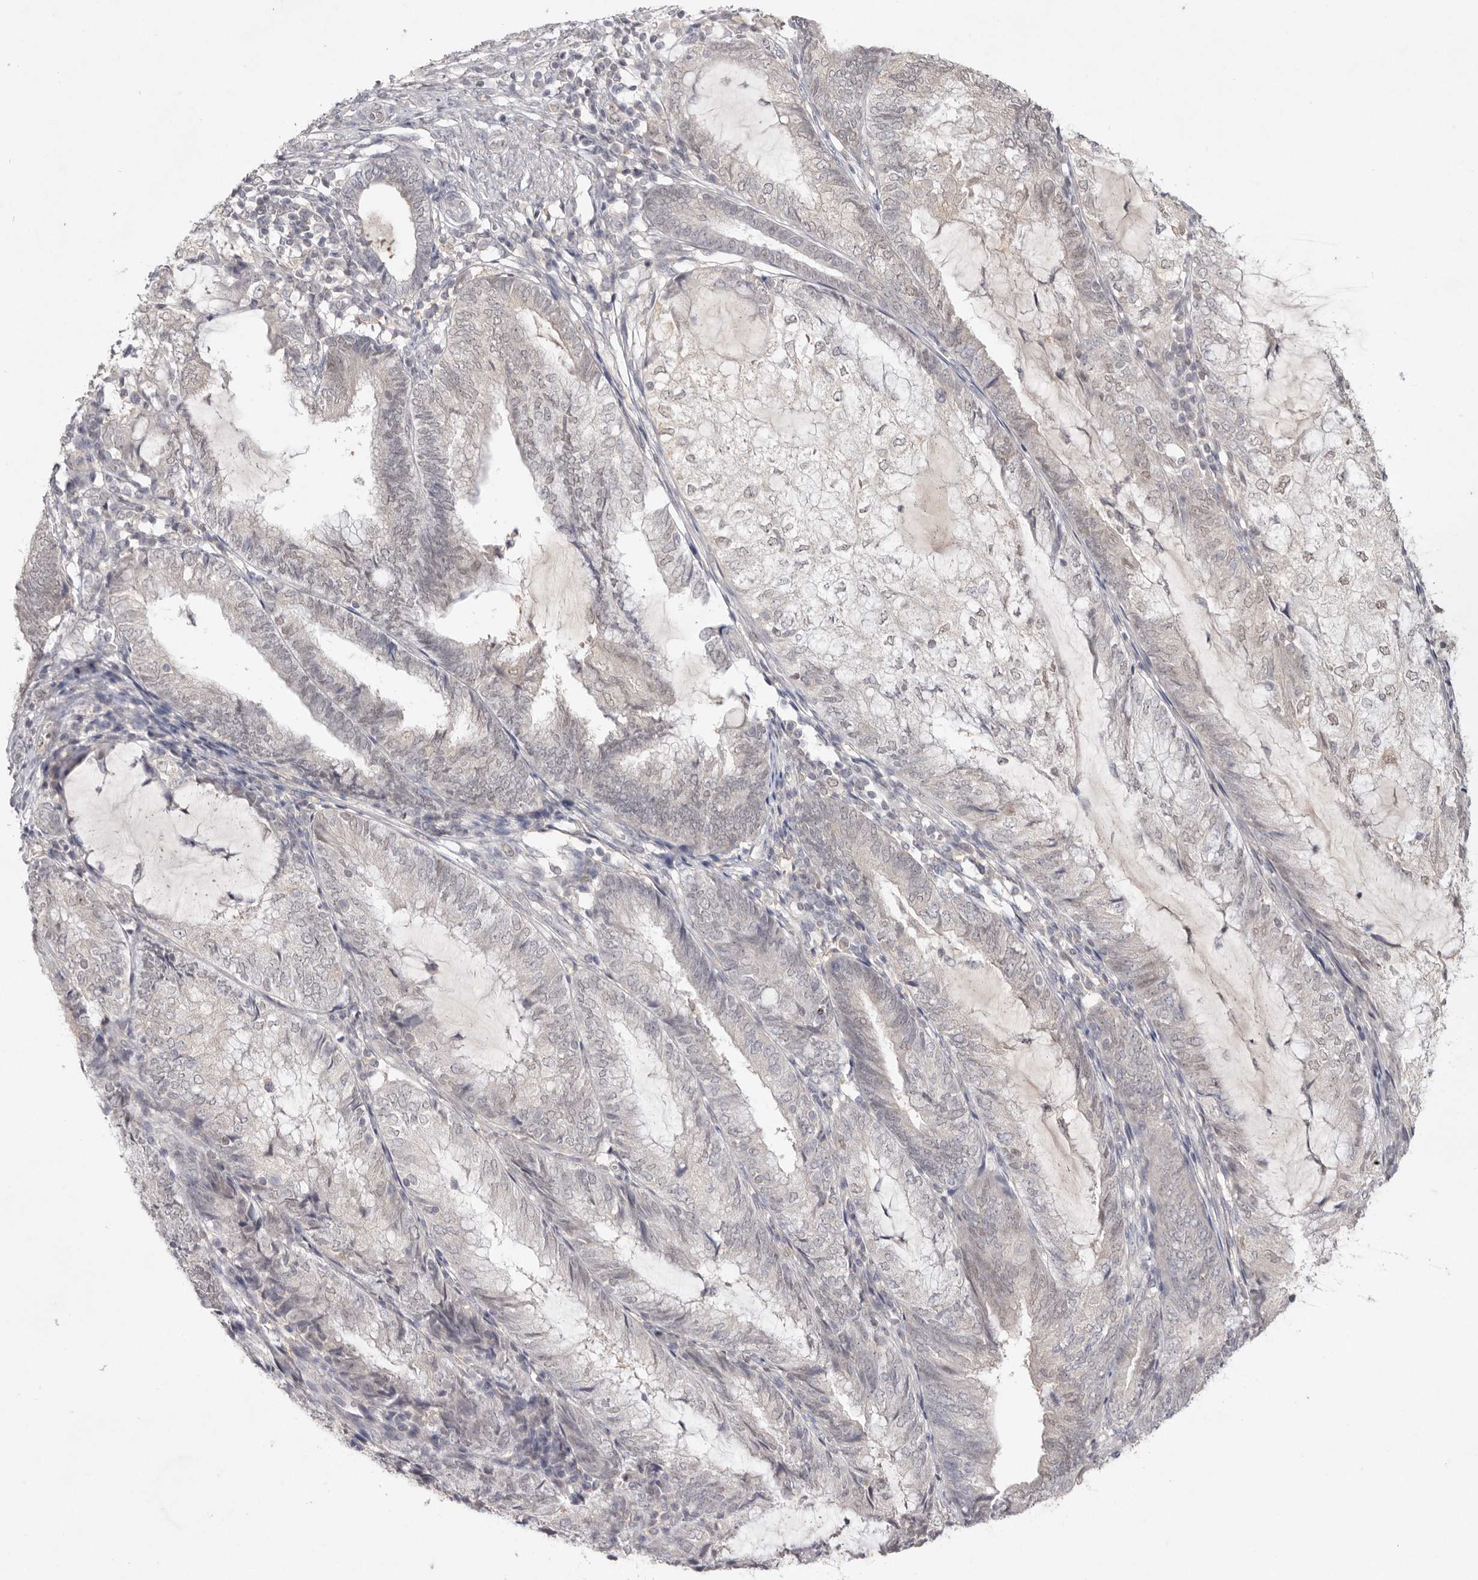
{"staining": {"intensity": "negative", "quantity": "none", "location": "none"}, "tissue": "endometrial cancer", "cell_type": "Tumor cells", "image_type": "cancer", "snomed": [{"axis": "morphology", "description": "Adenocarcinoma, NOS"}, {"axis": "topography", "description": "Endometrium"}], "caption": "Immunohistochemistry histopathology image of neoplastic tissue: human endometrial cancer (adenocarcinoma) stained with DAB (3,3'-diaminobenzidine) demonstrates no significant protein positivity in tumor cells.", "gene": "TADA1", "patient": {"sex": "female", "age": 81}}